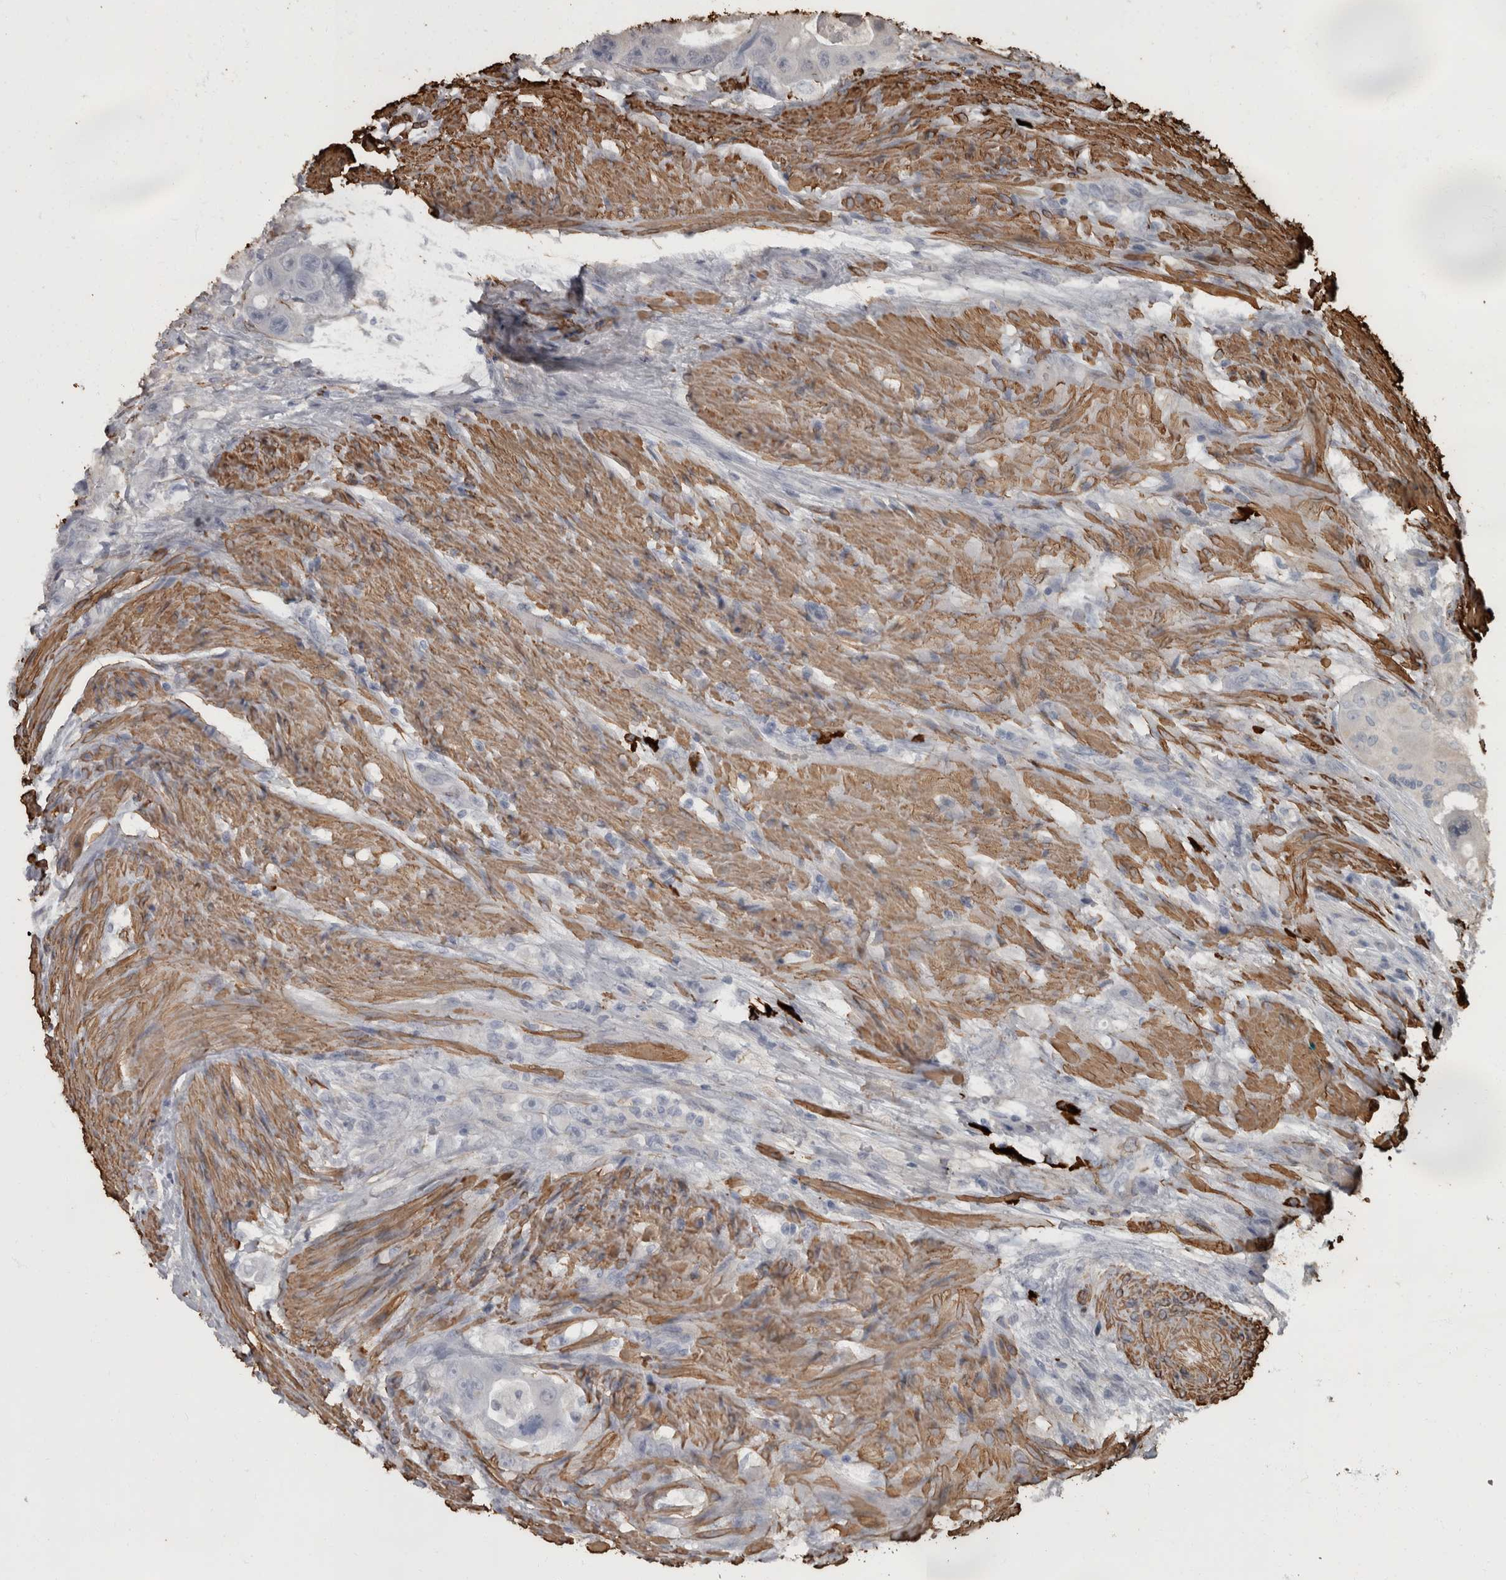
{"staining": {"intensity": "negative", "quantity": "none", "location": "none"}, "tissue": "colorectal cancer", "cell_type": "Tumor cells", "image_type": "cancer", "snomed": [{"axis": "morphology", "description": "Adenocarcinoma, NOS"}, {"axis": "topography", "description": "Colon"}], "caption": "An IHC micrograph of colorectal adenocarcinoma is shown. There is no staining in tumor cells of colorectal adenocarcinoma.", "gene": "MASTL", "patient": {"sex": "female", "age": 46}}